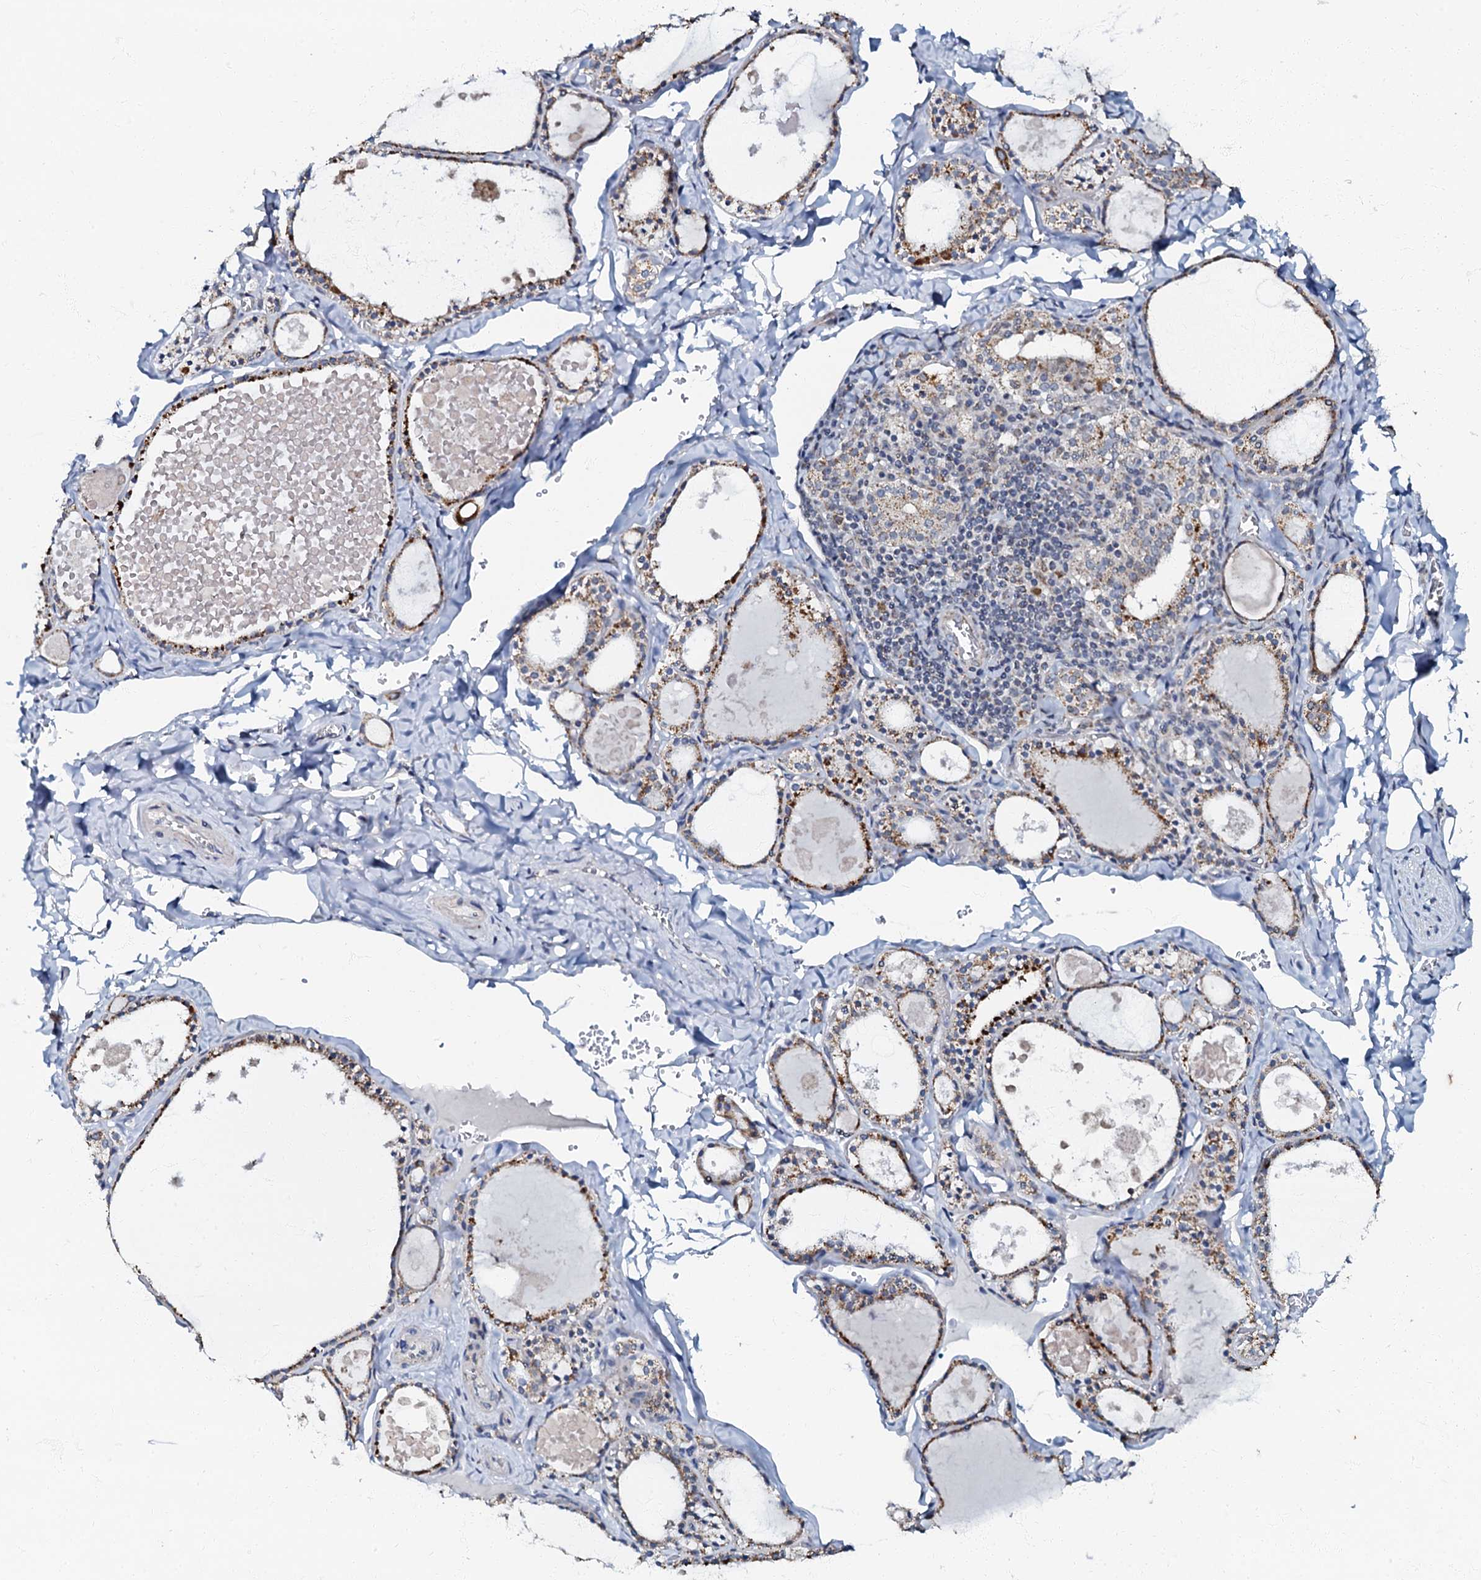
{"staining": {"intensity": "moderate", "quantity": ">75%", "location": "cytoplasmic/membranous"}, "tissue": "thyroid gland", "cell_type": "Glandular cells", "image_type": "normal", "snomed": [{"axis": "morphology", "description": "Normal tissue, NOS"}, {"axis": "topography", "description": "Thyroid gland"}], "caption": "Glandular cells exhibit medium levels of moderate cytoplasmic/membranous staining in about >75% of cells in benign thyroid gland.", "gene": "MRPL51", "patient": {"sex": "male", "age": 56}}